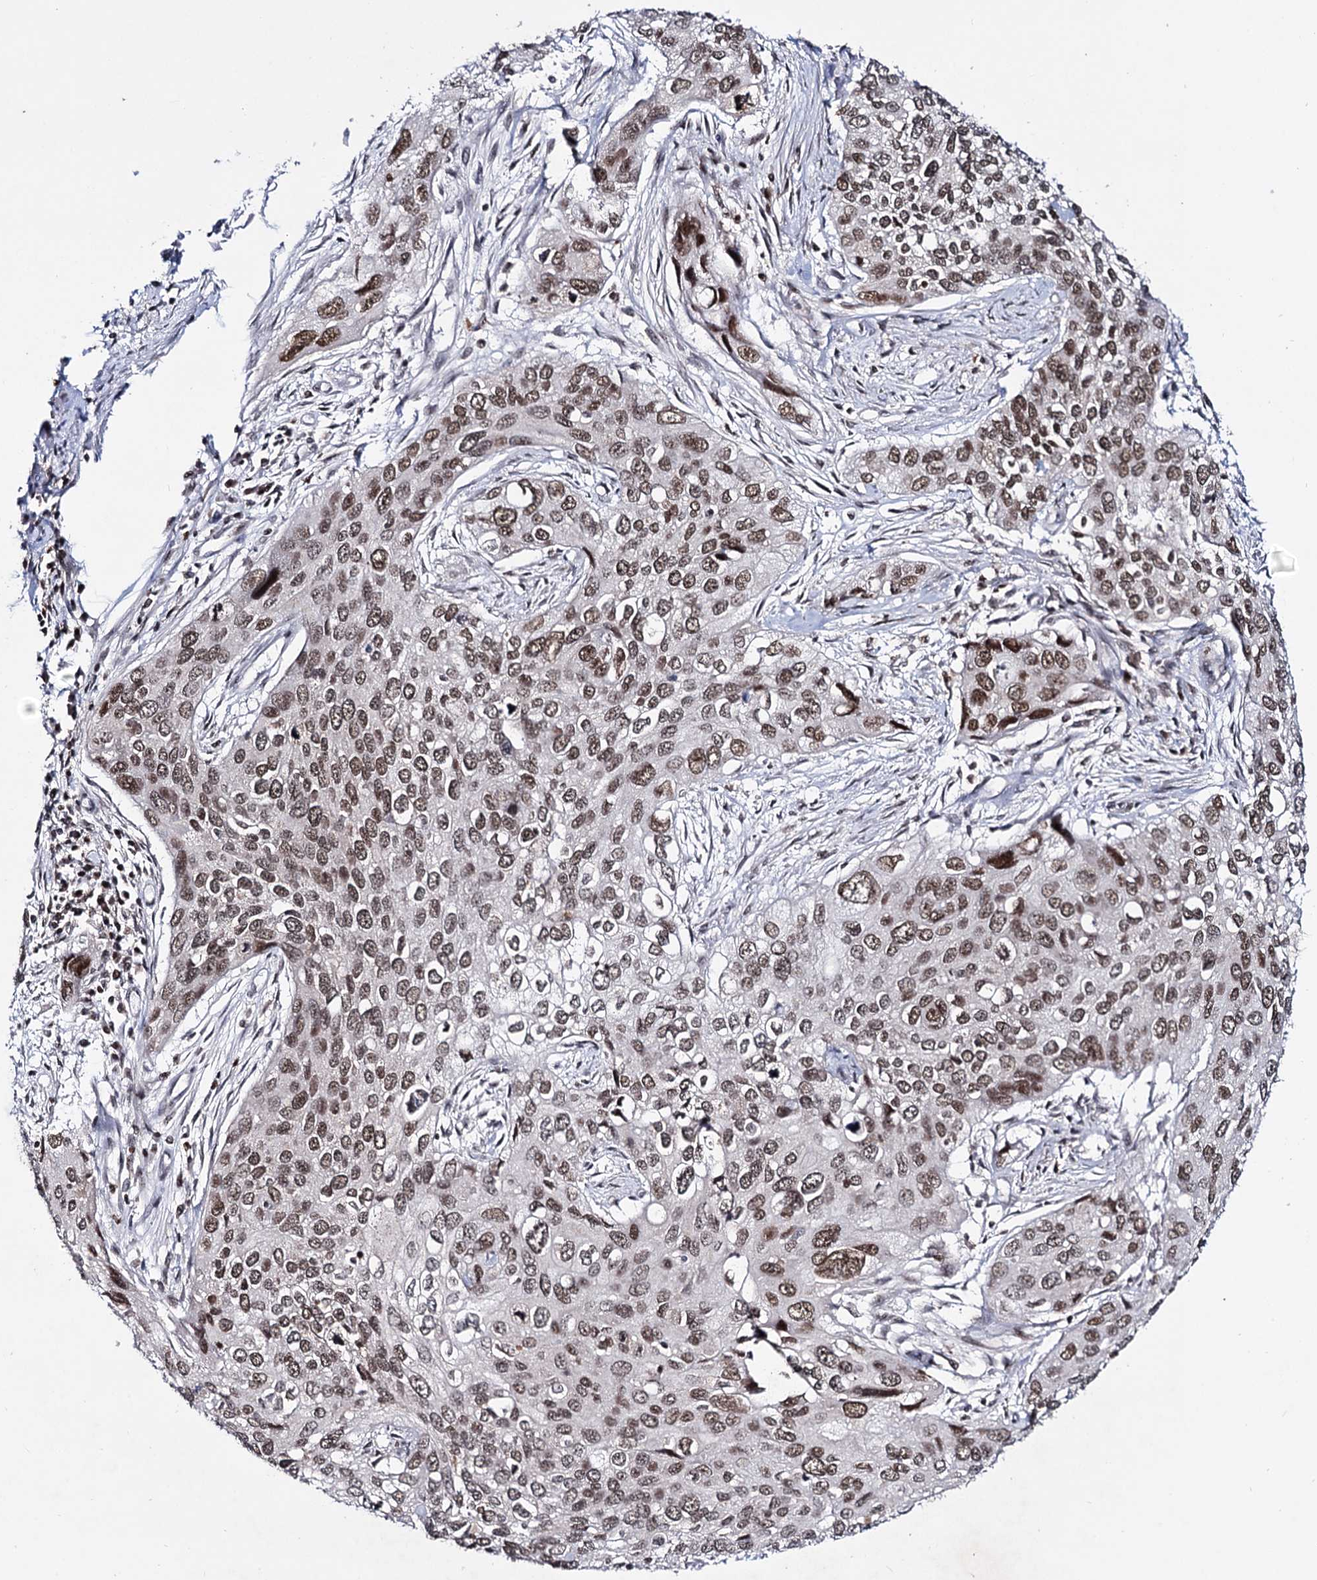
{"staining": {"intensity": "moderate", "quantity": ">75%", "location": "nuclear"}, "tissue": "cervical cancer", "cell_type": "Tumor cells", "image_type": "cancer", "snomed": [{"axis": "morphology", "description": "Squamous cell carcinoma, NOS"}, {"axis": "topography", "description": "Cervix"}], "caption": "Protein staining of cervical cancer tissue shows moderate nuclear positivity in about >75% of tumor cells.", "gene": "SMCHD1", "patient": {"sex": "female", "age": 55}}